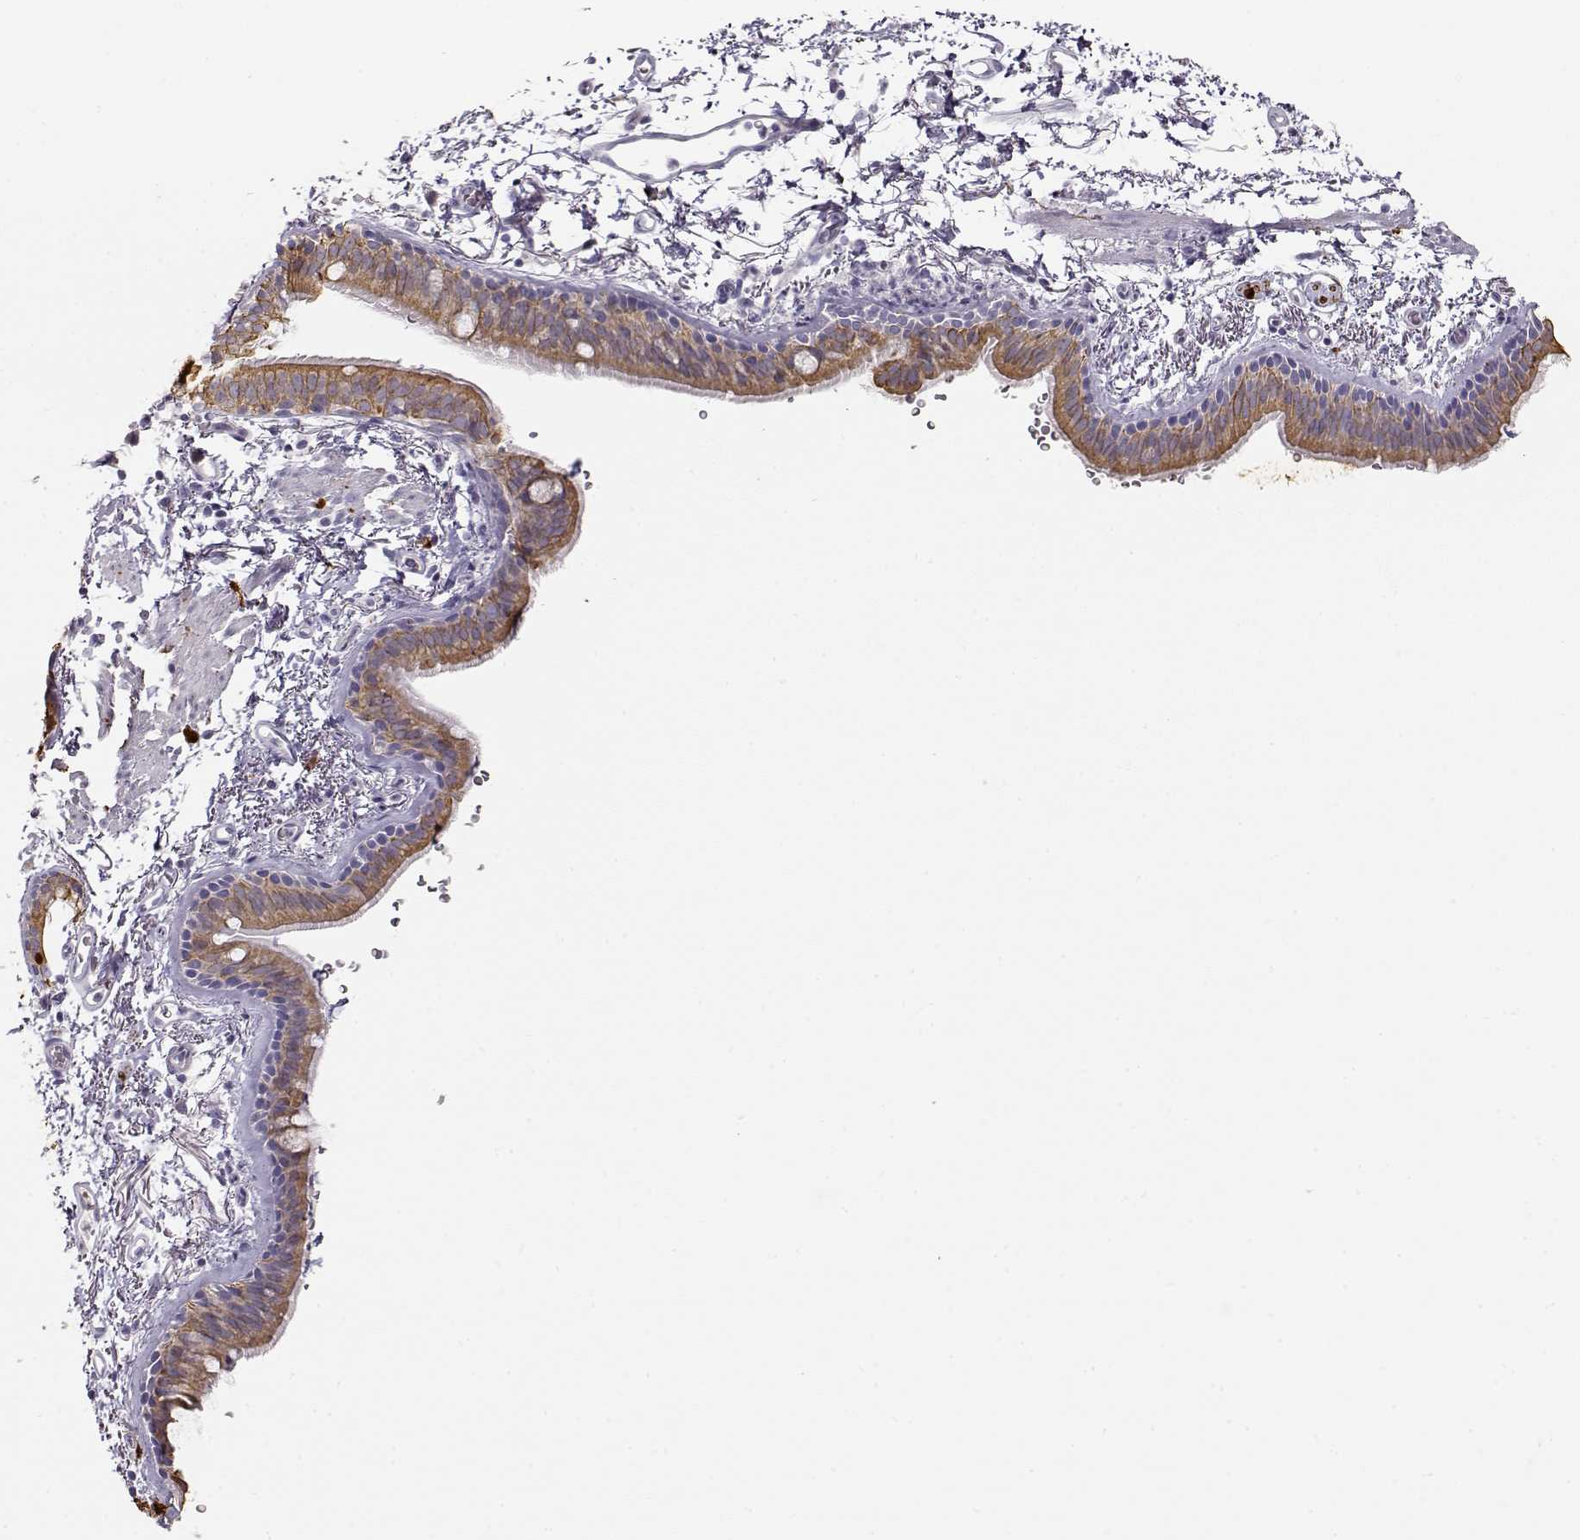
{"staining": {"intensity": "moderate", "quantity": ">75%", "location": "cytoplasmic/membranous"}, "tissue": "bronchus", "cell_type": "Respiratory epithelial cells", "image_type": "normal", "snomed": [{"axis": "morphology", "description": "Normal tissue, NOS"}, {"axis": "topography", "description": "Lymph node"}, {"axis": "topography", "description": "Bronchus"}], "caption": "Immunohistochemical staining of benign human bronchus displays >75% levels of moderate cytoplasmic/membranous protein expression in about >75% of respiratory epithelial cells.", "gene": "S100B", "patient": {"sex": "female", "age": 70}}